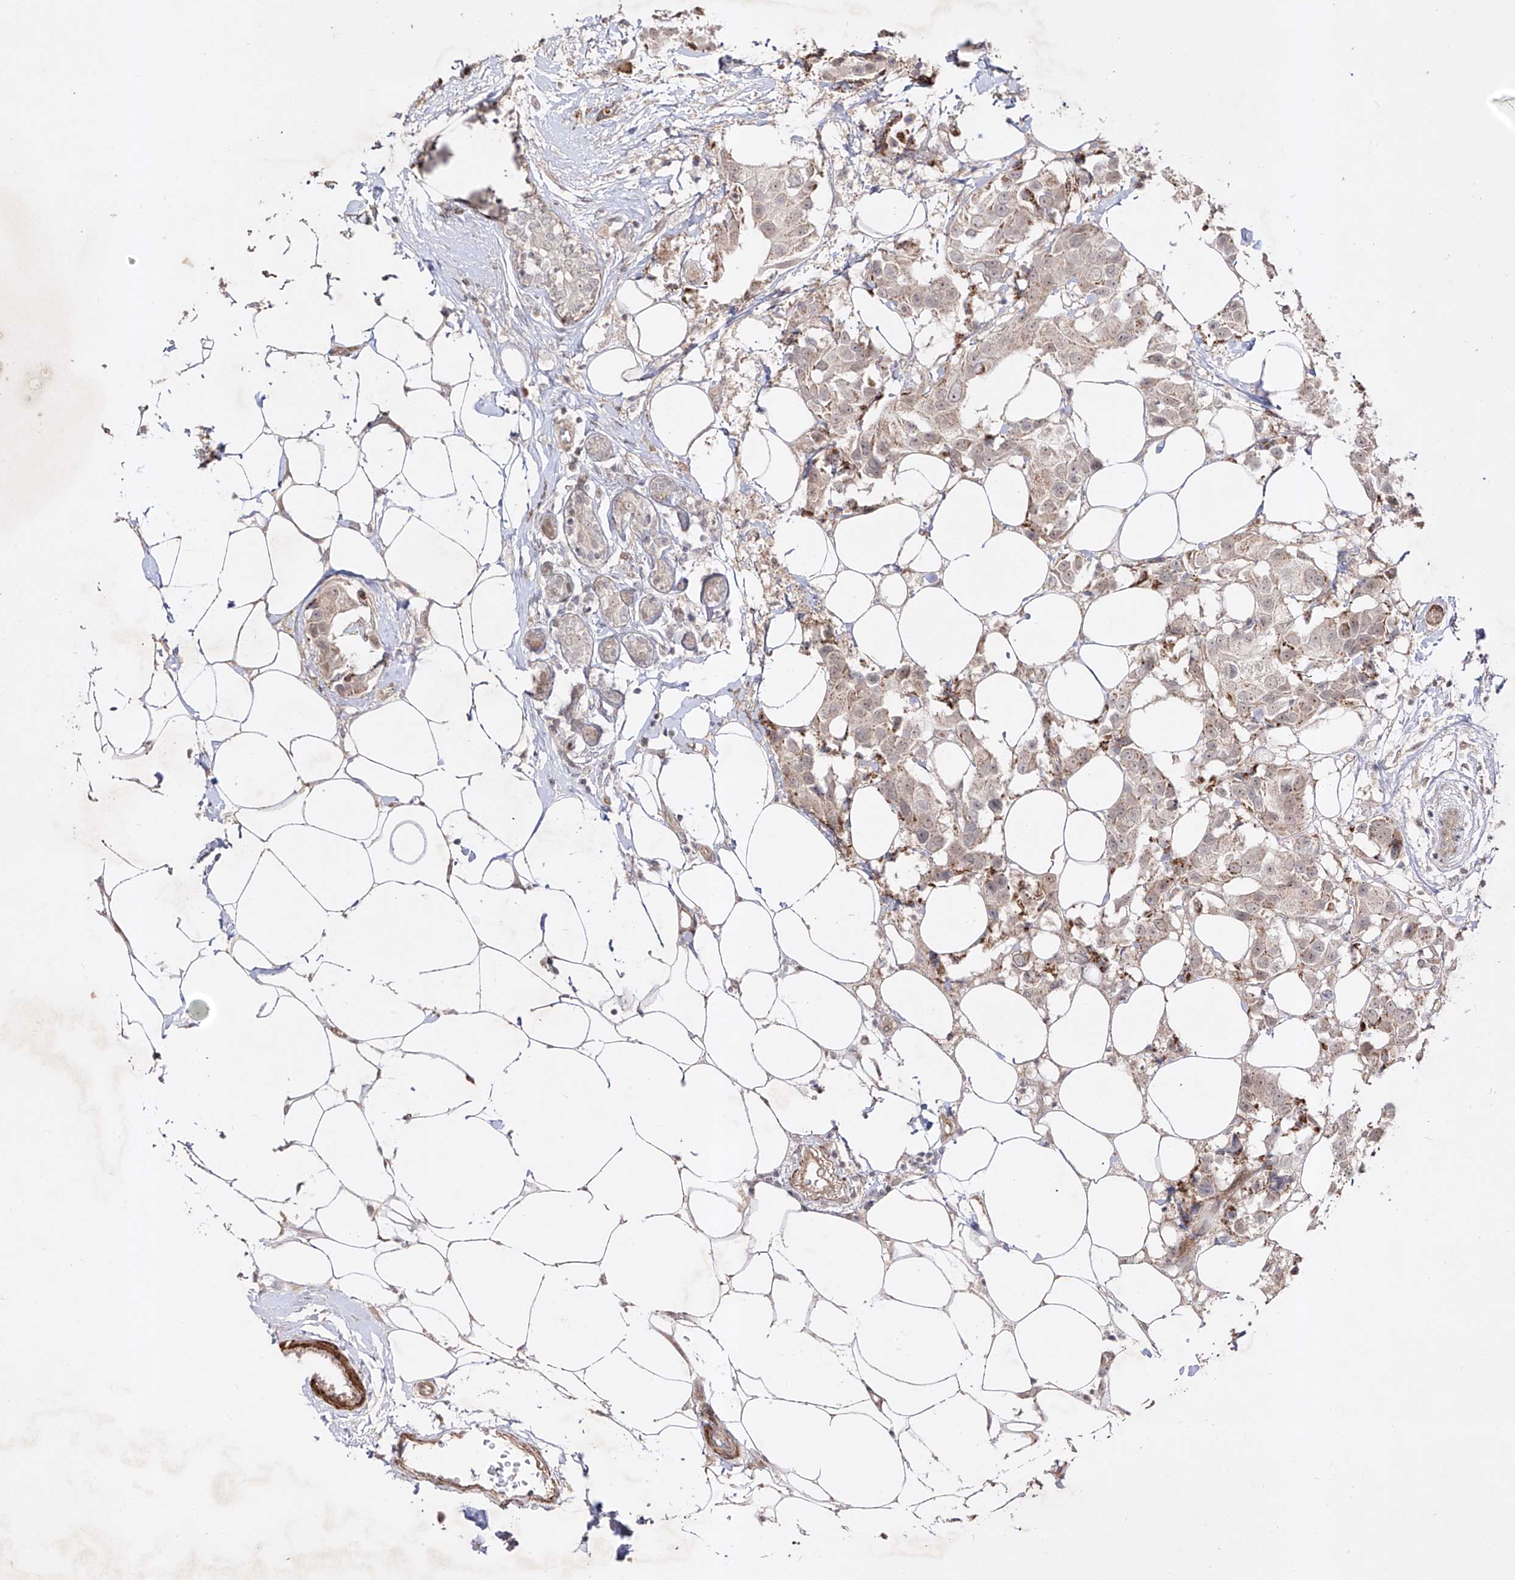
{"staining": {"intensity": "weak", "quantity": "25%-75%", "location": "cytoplasmic/membranous"}, "tissue": "breast cancer", "cell_type": "Tumor cells", "image_type": "cancer", "snomed": [{"axis": "morphology", "description": "Normal tissue, NOS"}, {"axis": "morphology", "description": "Duct carcinoma"}, {"axis": "topography", "description": "Breast"}], "caption": "About 25%-75% of tumor cells in breast intraductal carcinoma display weak cytoplasmic/membranous protein positivity as visualized by brown immunohistochemical staining.", "gene": "KDM1B", "patient": {"sex": "female", "age": 39}}